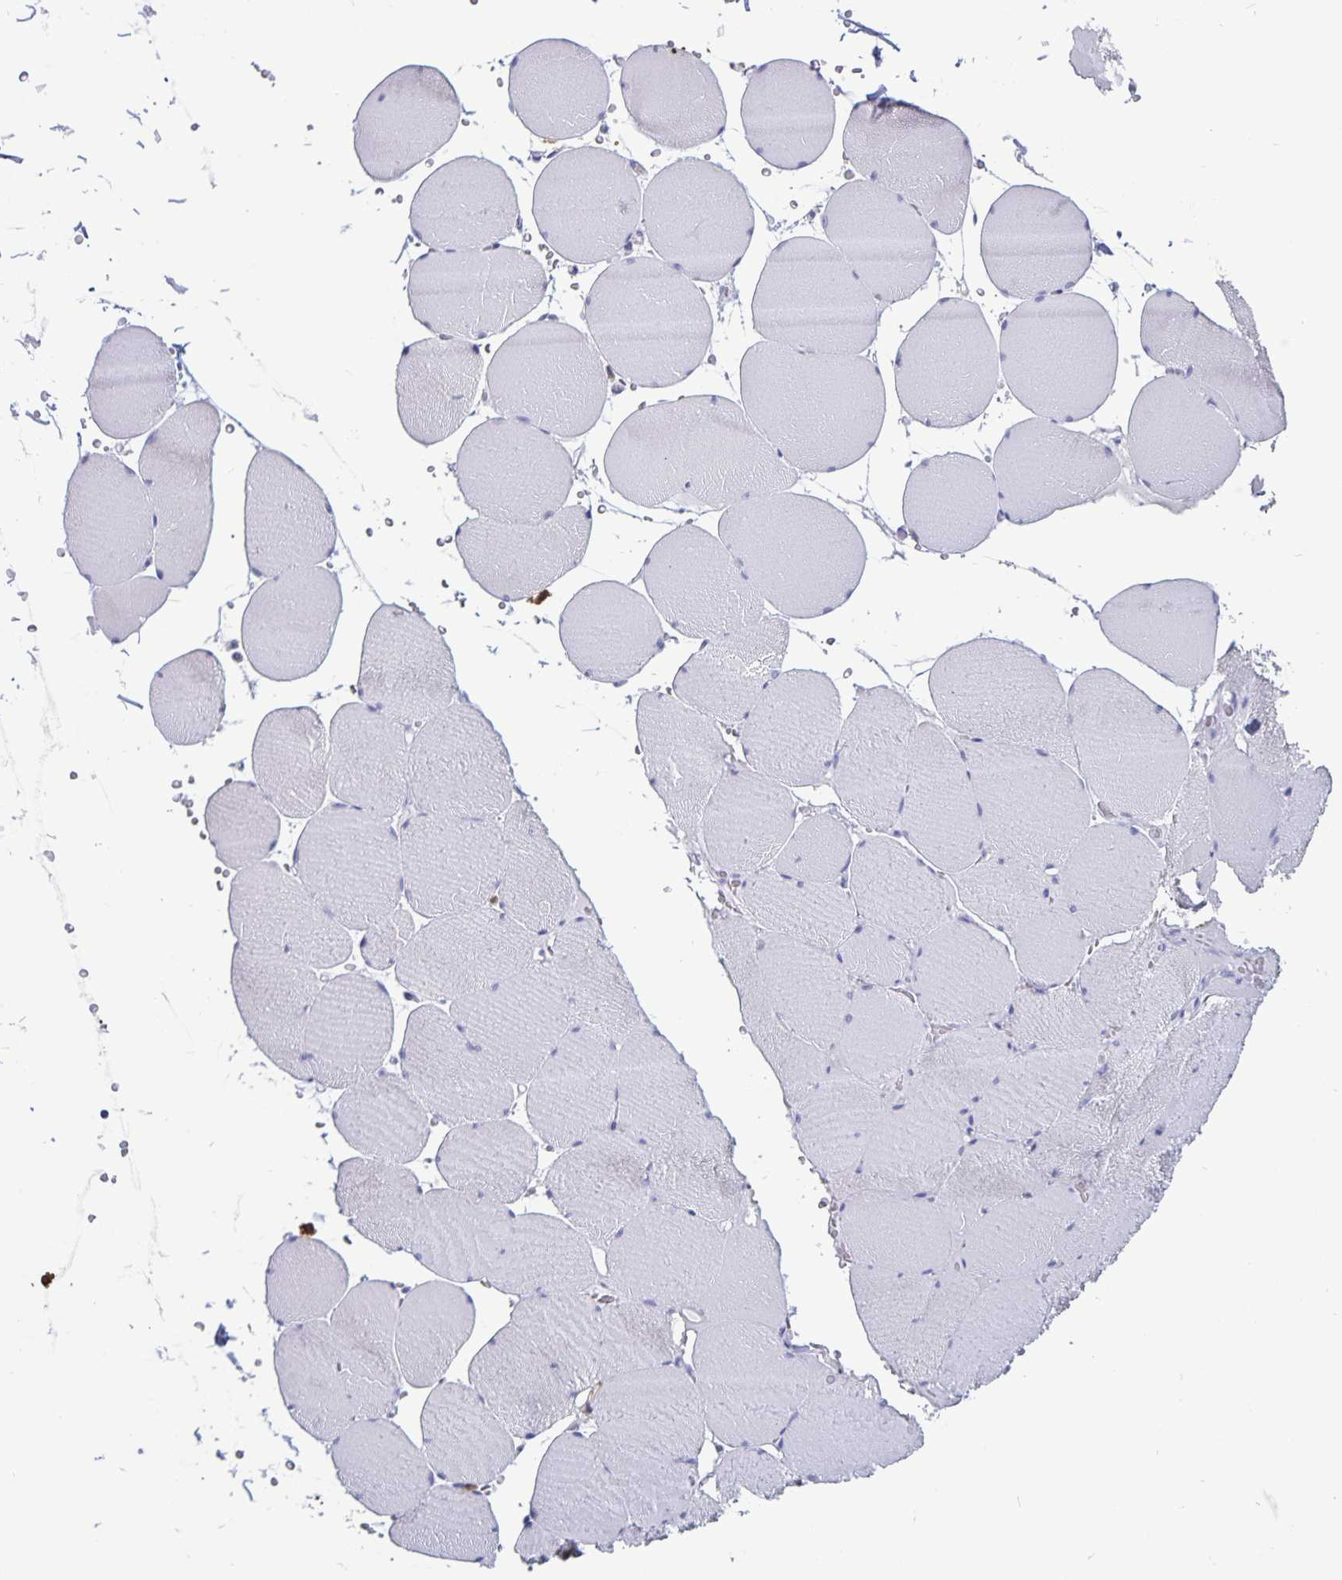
{"staining": {"intensity": "negative", "quantity": "none", "location": "none"}, "tissue": "skeletal muscle", "cell_type": "Myocytes", "image_type": "normal", "snomed": [{"axis": "morphology", "description": "Normal tissue, NOS"}, {"axis": "topography", "description": "Skeletal muscle"}, {"axis": "topography", "description": "Head-Neck"}], "caption": "Immunohistochemistry (IHC) histopathology image of normal skeletal muscle: human skeletal muscle stained with DAB shows no significant protein expression in myocytes. The staining was performed using DAB to visualize the protein expression in brown, while the nuclei were stained in blue with hematoxylin (Magnification: 20x).", "gene": "PLCB3", "patient": {"sex": "male", "age": 66}}